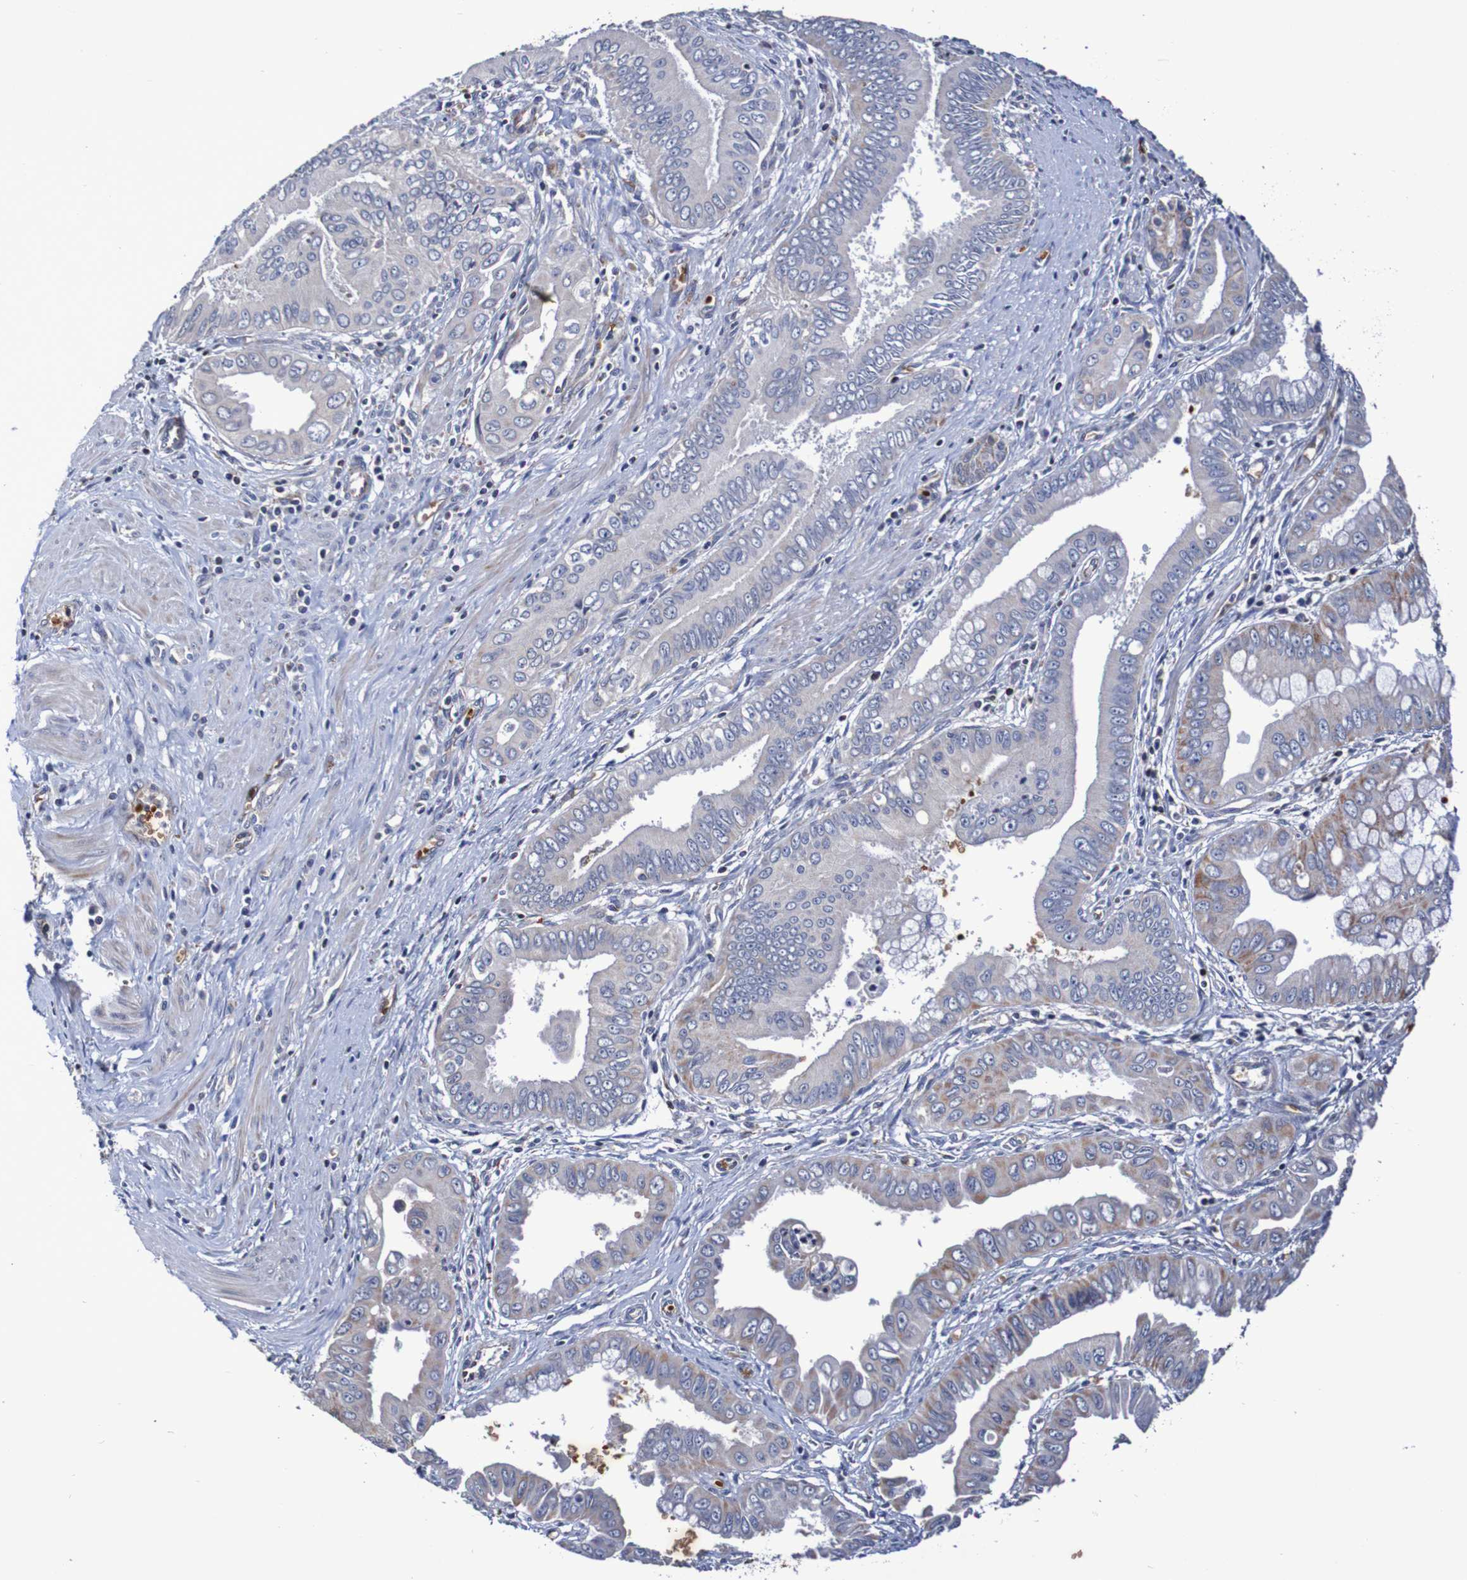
{"staining": {"intensity": "moderate", "quantity": "<25%", "location": "cytoplasmic/membranous"}, "tissue": "pancreatic cancer", "cell_type": "Tumor cells", "image_type": "cancer", "snomed": [{"axis": "morphology", "description": "Normal tissue, NOS"}, {"axis": "topography", "description": "Lymph node"}], "caption": "An image showing moderate cytoplasmic/membranous positivity in approximately <25% of tumor cells in pancreatic cancer, as visualized by brown immunohistochemical staining.", "gene": "WNT4", "patient": {"sex": "male", "age": 50}}